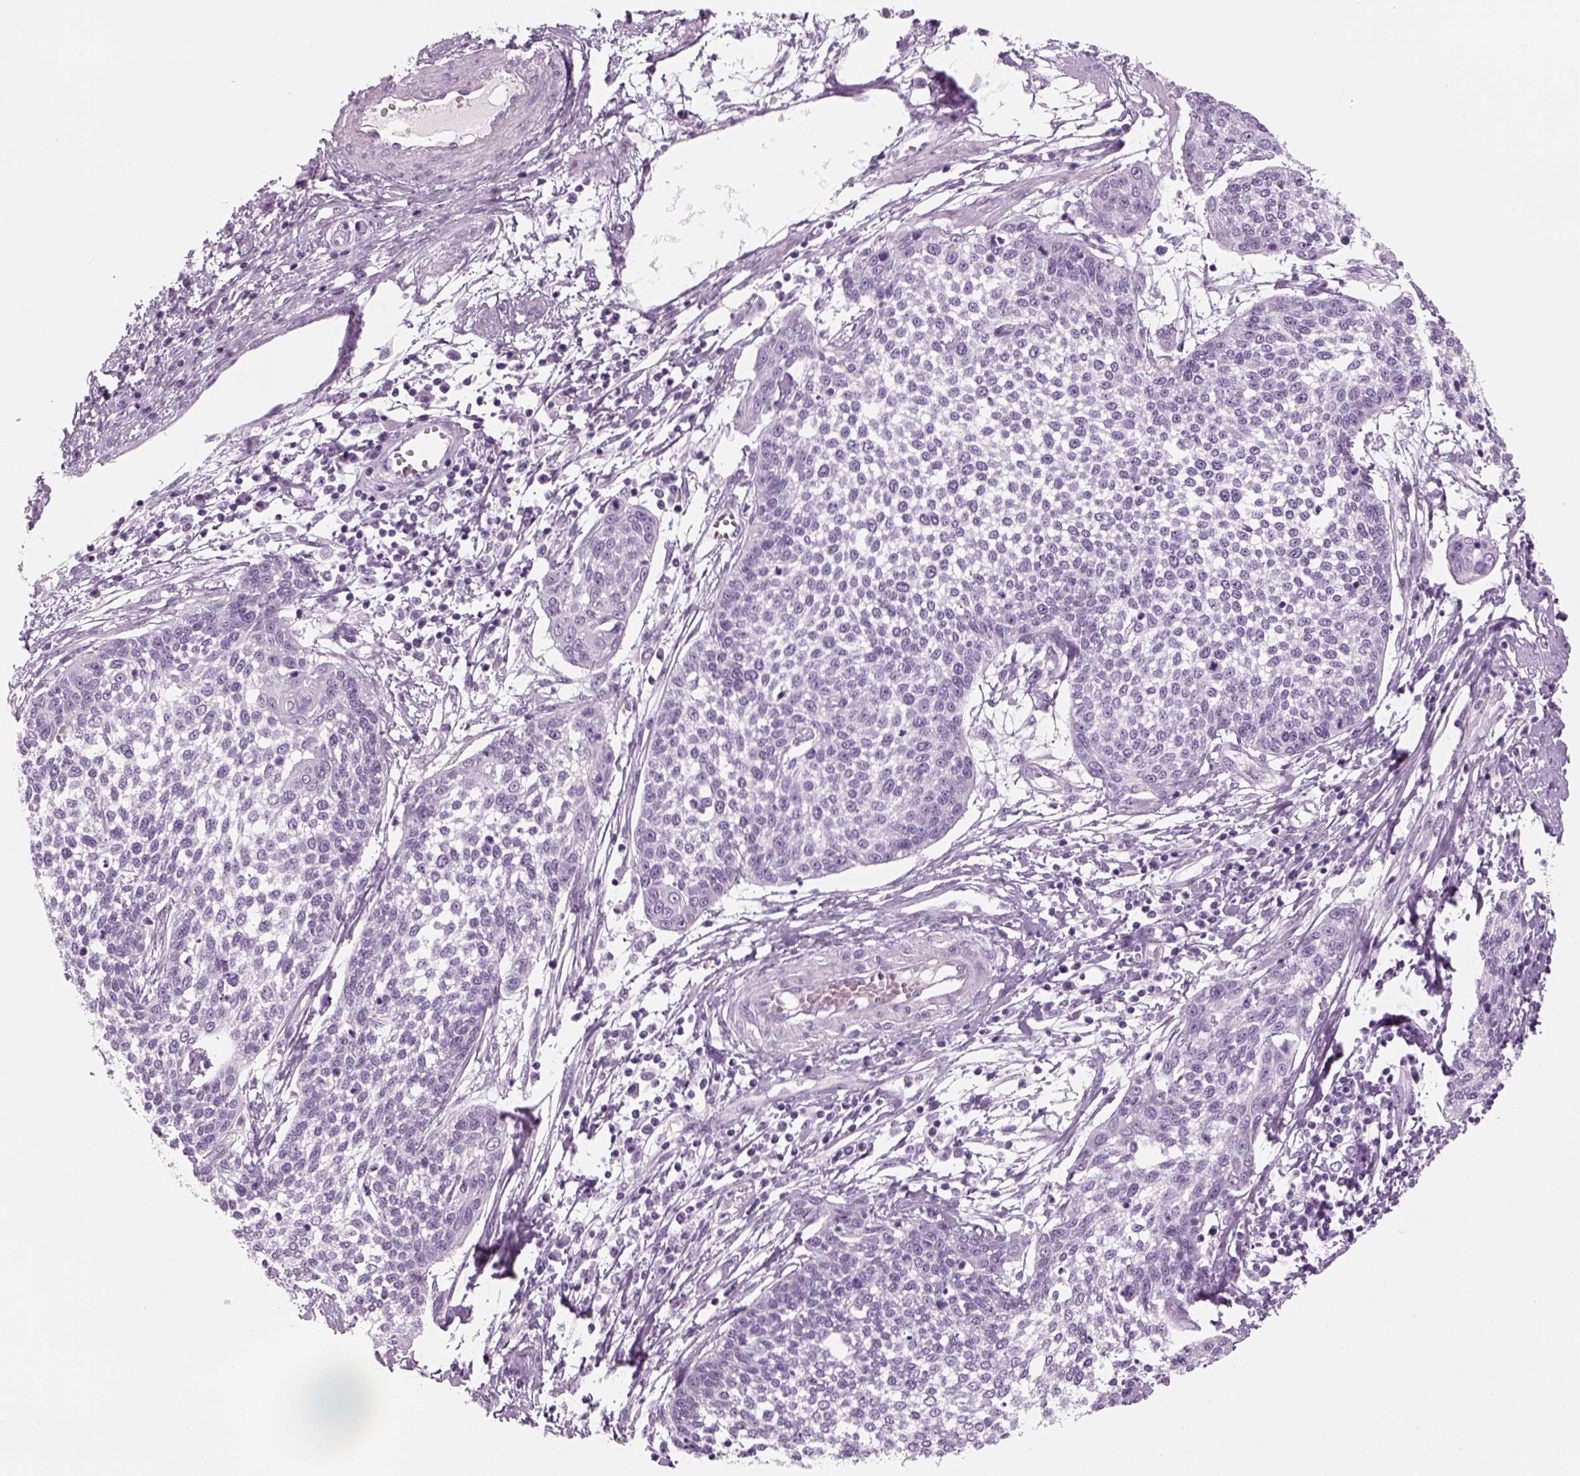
{"staining": {"intensity": "negative", "quantity": "none", "location": "none"}, "tissue": "cervical cancer", "cell_type": "Tumor cells", "image_type": "cancer", "snomed": [{"axis": "morphology", "description": "Squamous cell carcinoma, NOS"}, {"axis": "topography", "description": "Cervix"}], "caption": "An image of human cervical cancer (squamous cell carcinoma) is negative for staining in tumor cells.", "gene": "PABPC1L2B", "patient": {"sex": "female", "age": 34}}